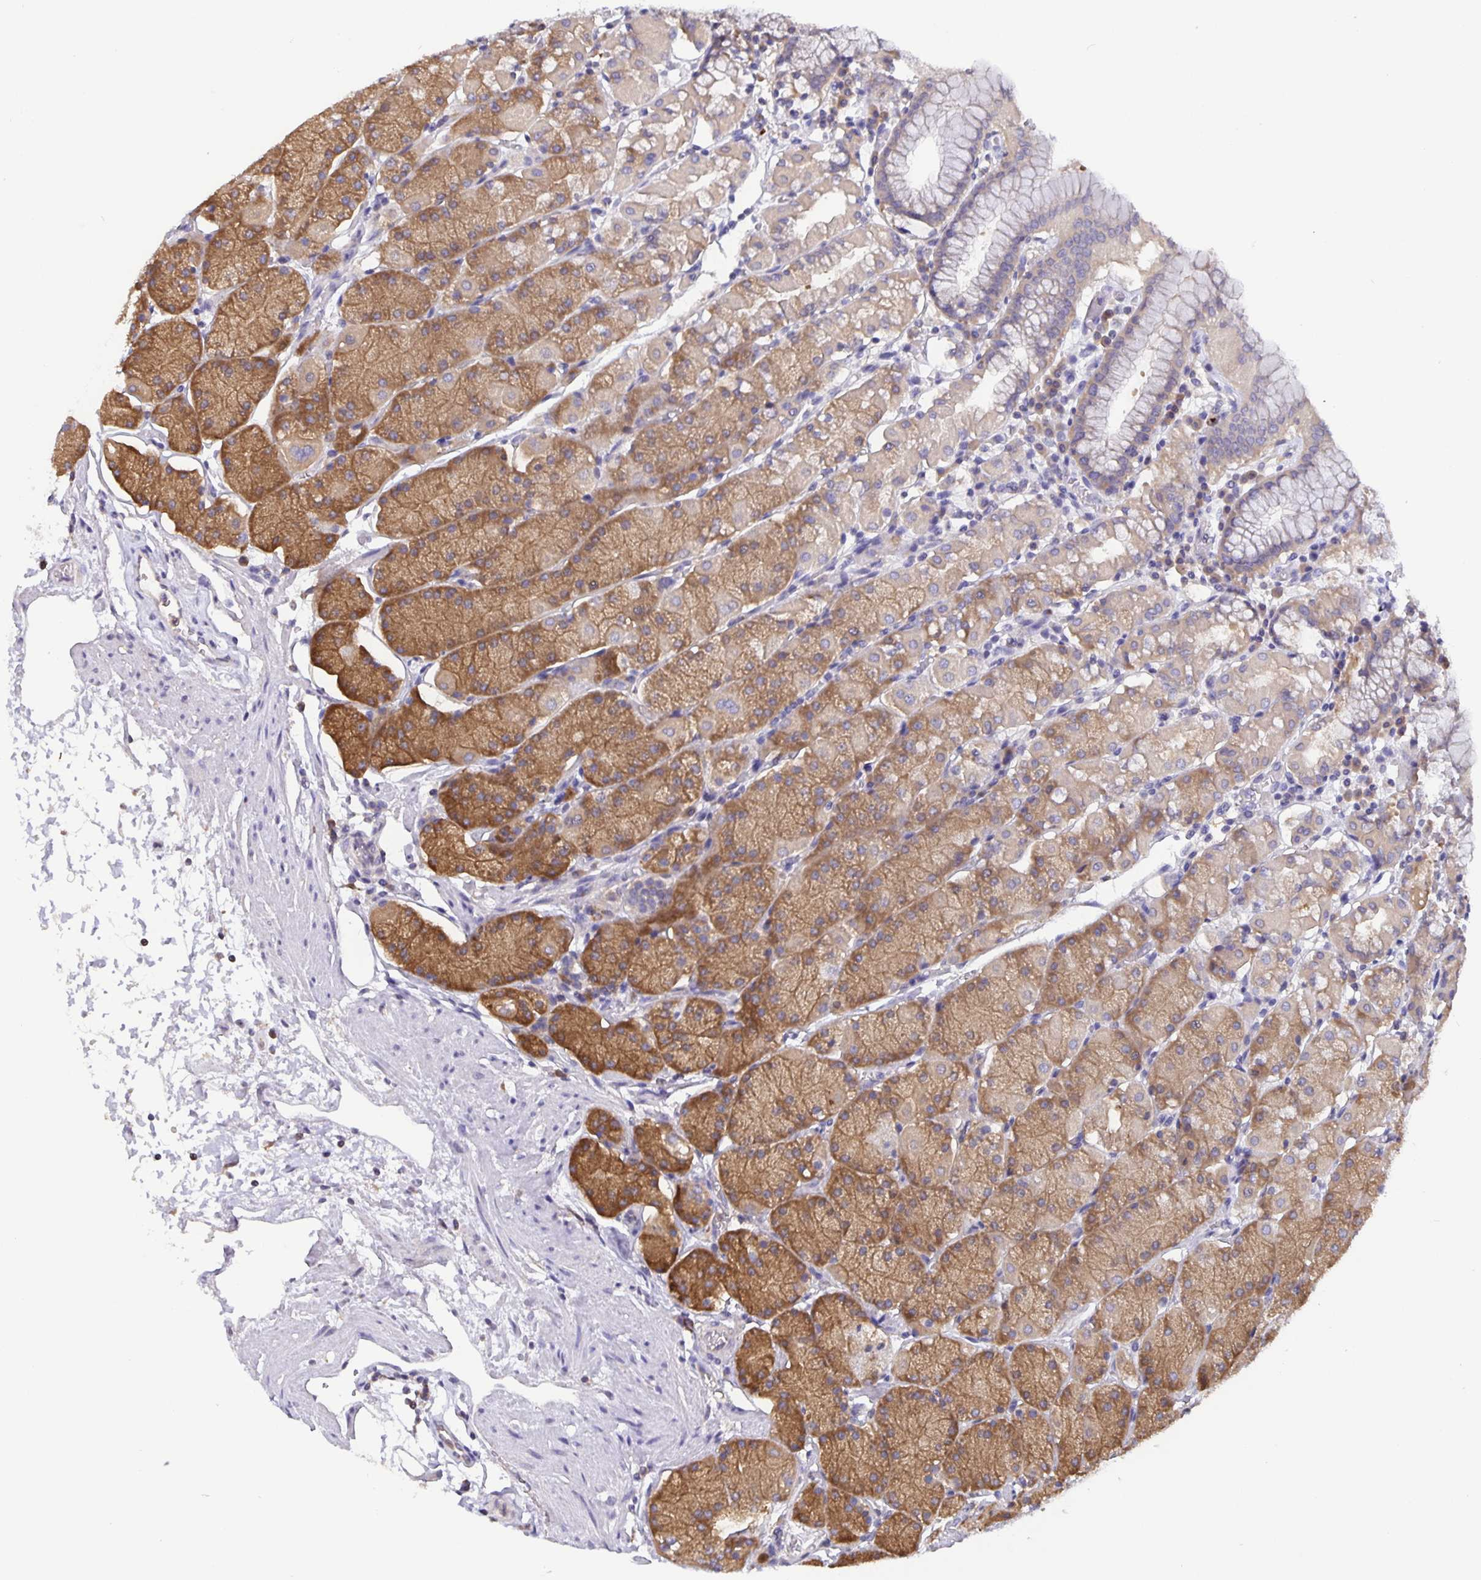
{"staining": {"intensity": "moderate", "quantity": "25%-75%", "location": "cytoplasmic/membranous"}, "tissue": "stomach", "cell_type": "Glandular cells", "image_type": "normal", "snomed": [{"axis": "morphology", "description": "Normal tissue, NOS"}, {"axis": "topography", "description": "Stomach, upper"}, {"axis": "topography", "description": "Stomach"}], "caption": "Immunohistochemistry (IHC) of normal human stomach demonstrates medium levels of moderate cytoplasmic/membranous expression in about 25%-75% of glandular cells. Immunohistochemistry (IHC) stains the protein of interest in brown and the nuclei are stained blue.", "gene": "FEM1C", "patient": {"sex": "male", "age": 76}}